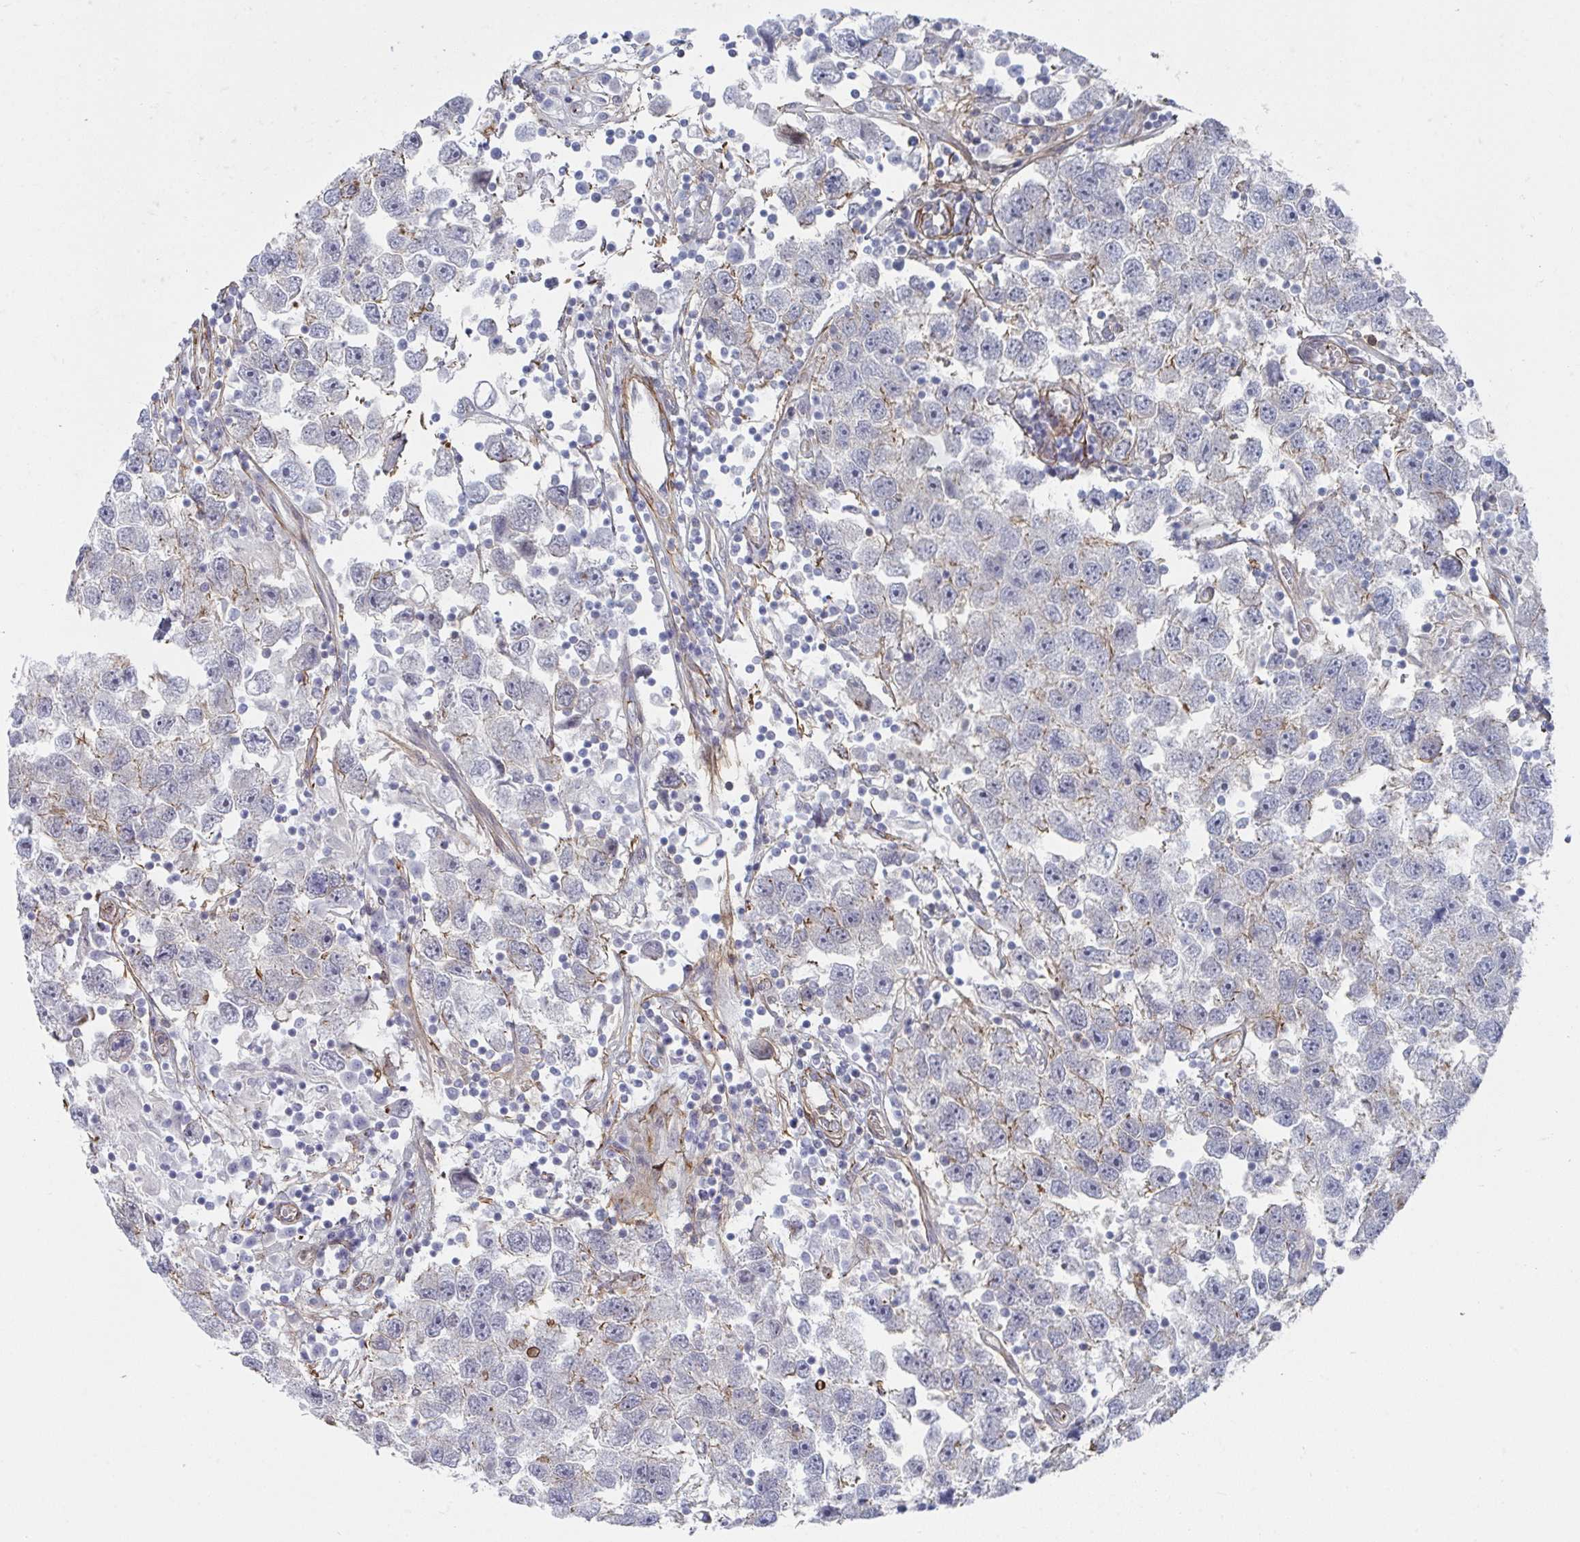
{"staining": {"intensity": "negative", "quantity": "none", "location": "none"}, "tissue": "testis cancer", "cell_type": "Tumor cells", "image_type": "cancer", "snomed": [{"axis": "morphology", "description": "Seminoma, NOS"}, {"axis": "topography", "description": "Testis"}], "caption": "Human testis cancer stained for a protein using immunohistochemistry reveals no expression in tumor cells.", "gene": "NEURL4", "patient": {"sex": "male", "age": 26}}